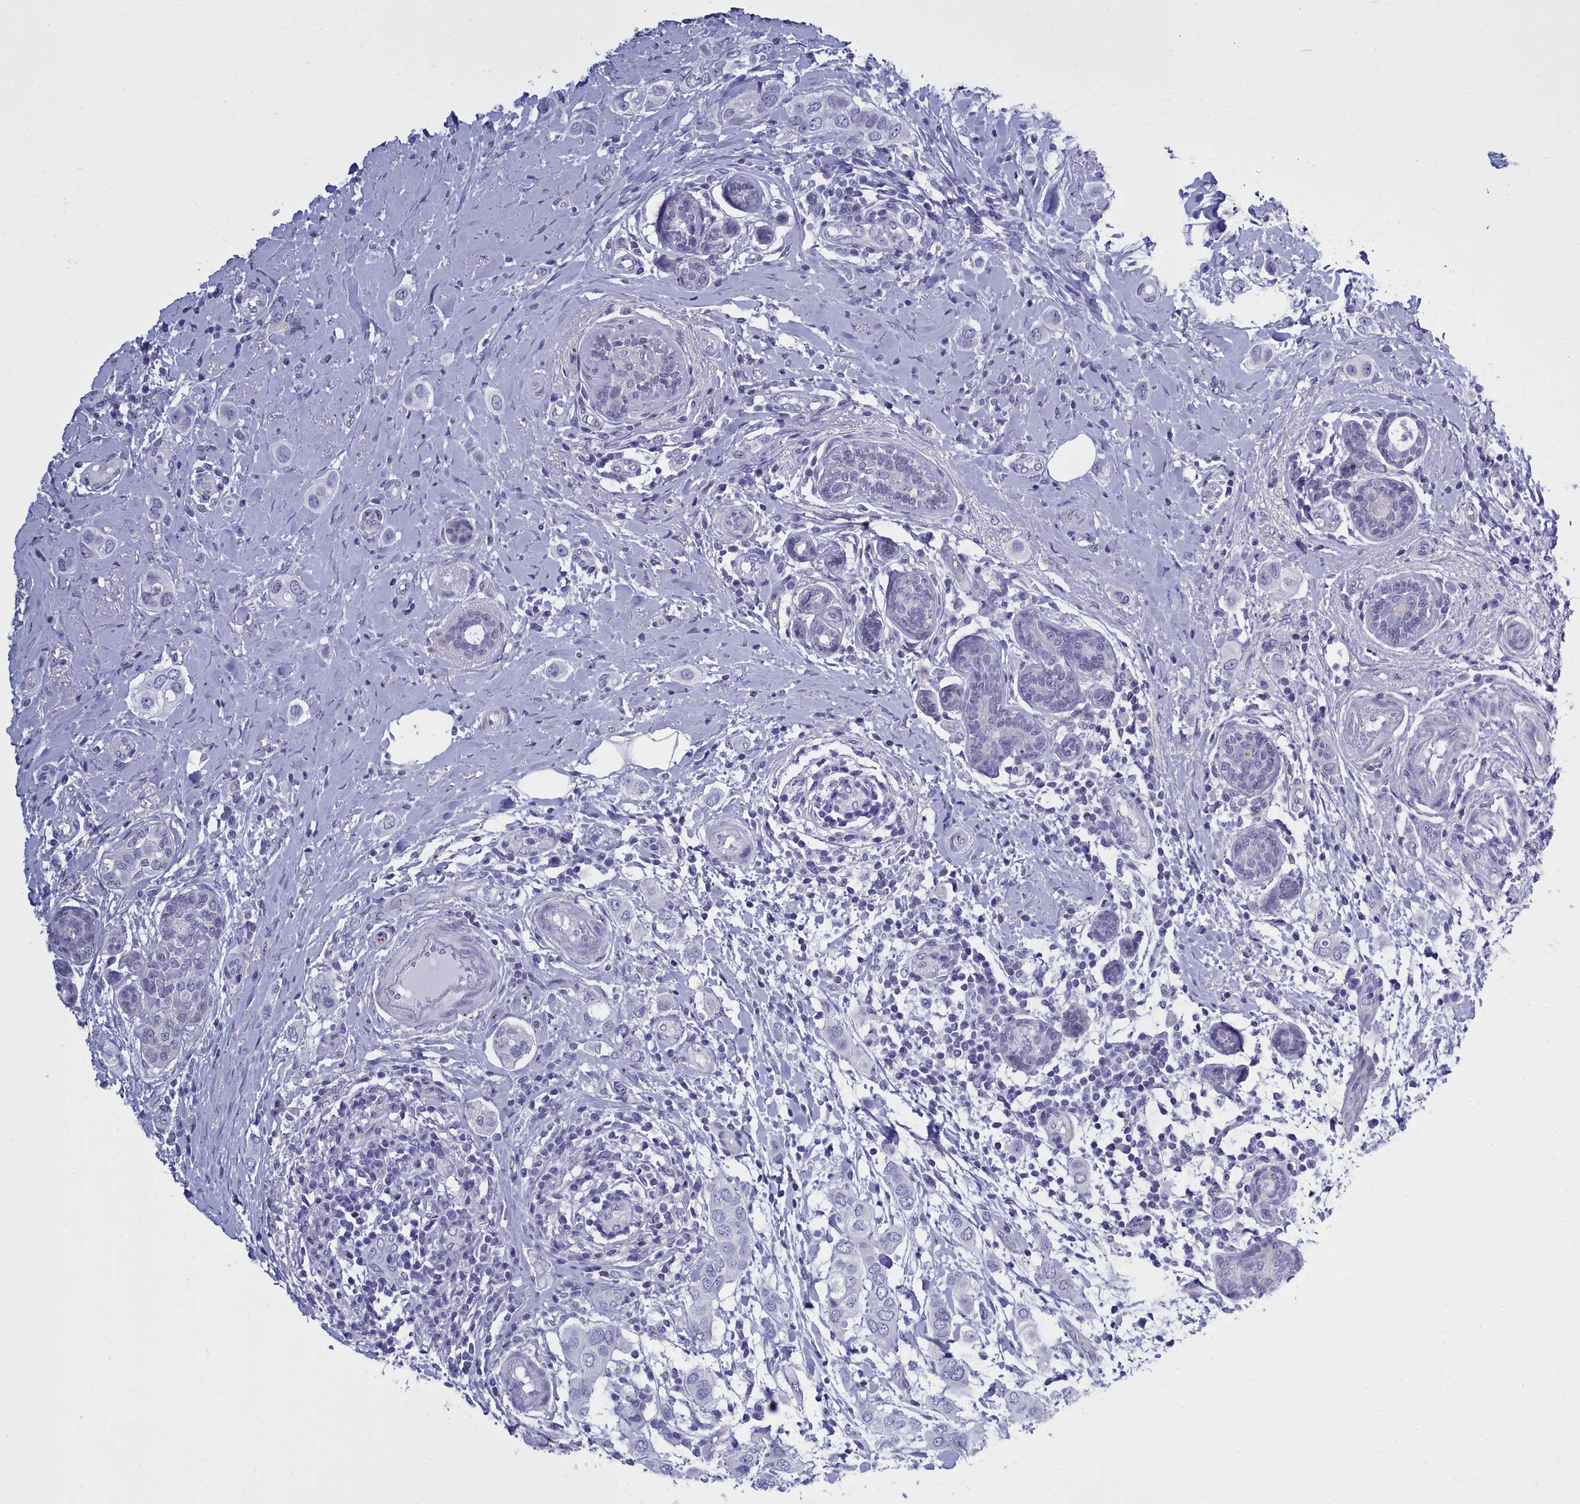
{"staining": {"intensity": "negative", "quantity": "none", "location": "none"}, "tissue": "breast cancer", "cell_type": "Tumor cells", "image_type": "cancer", "snomed": [{"axis": "morphology", "description": "Lobular carcinoma"}, {"axis": "topography", "description": "Breast"}], "caption": "Breast lobular carcinoma stained for a protein using immunohistochemistry shows no positivity tumor cells.", "gene": "MAP6", "patient": {"sex": "female", "age": 51}}